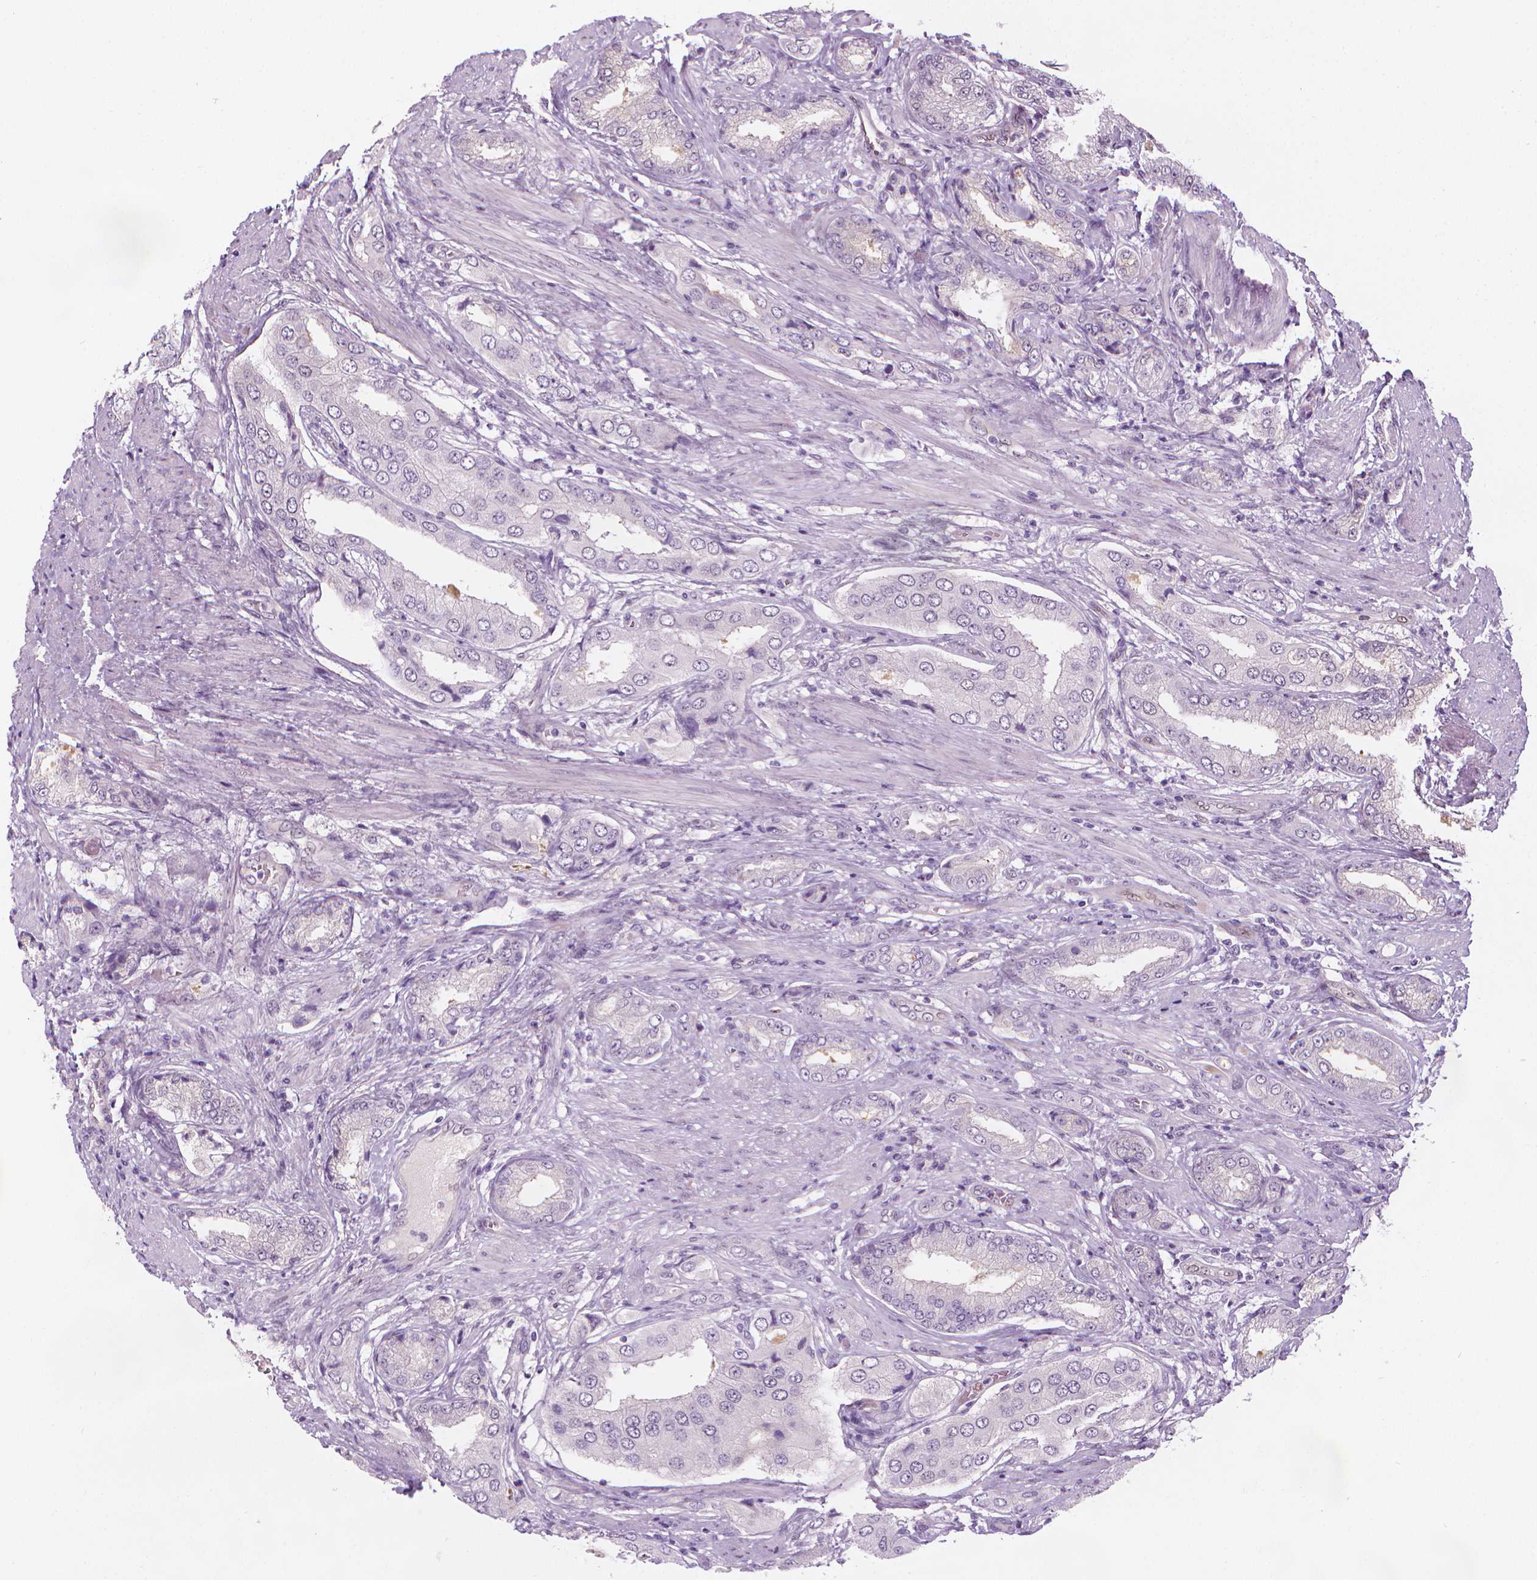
{"staining": {"intensity": "negative", "quantity": "none", "location": "none"}, "tissue": "prostate cancer", "cell_type": "Tumor cells", "image_type": "cancer", "snomed": [{"axis": "morphology", "description": "Adenocarcinoma, NOS"}, {"axis": "topography", "description": "Prostate"}], "caption": "A histopathology image of adenocarcinoma (prostate) stained for a protein exhibits no brown staining in tumor cells.", "gene": "CDKN1C", "patient": {"sex": "male", "age": 63}}